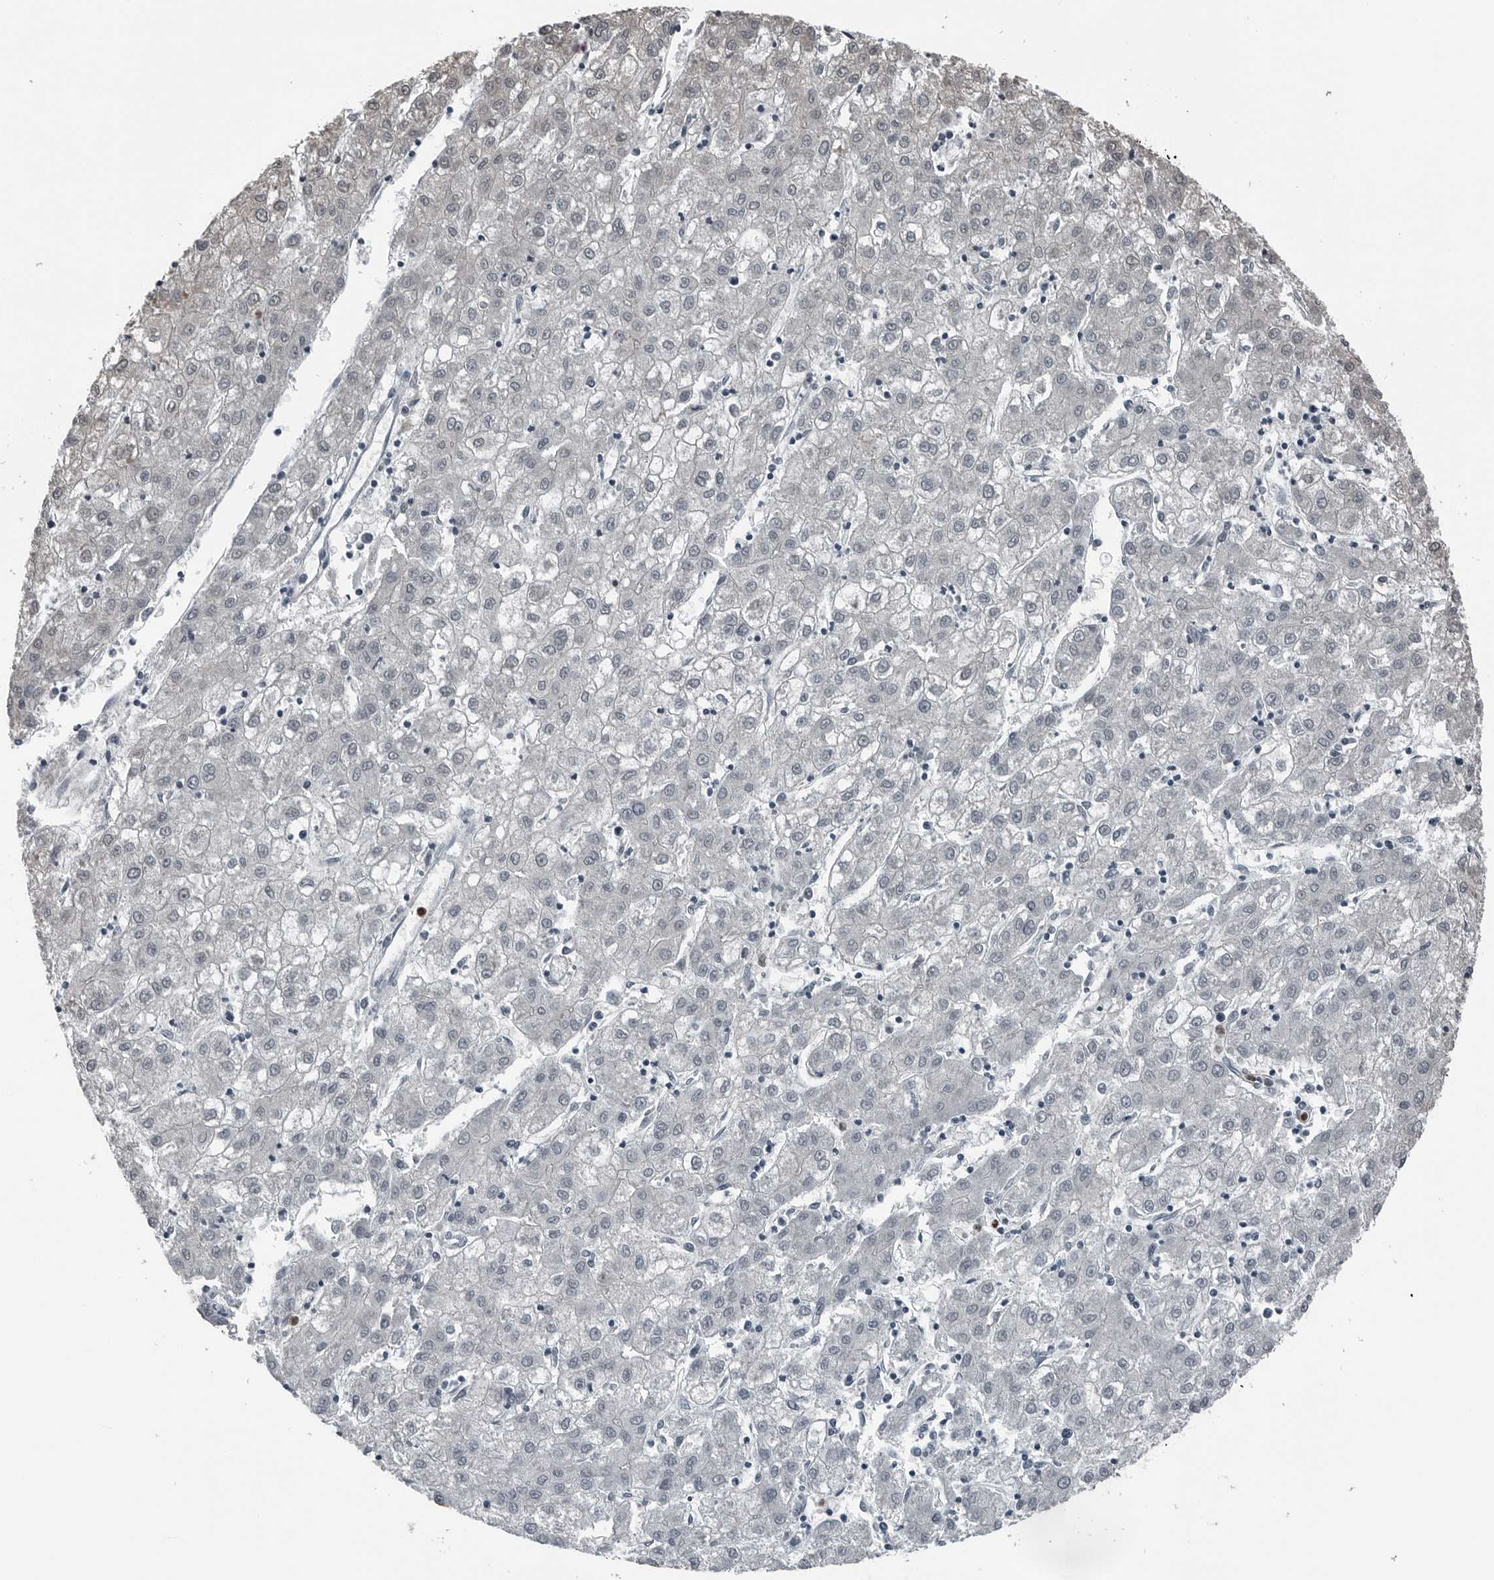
{"staining": {"intensity": "negative", "quantity": "none", "location": "none"}, "tissue": "liver cancer", "cell_type": "Tumor cells", "image_type": "cancer", "snomed": [{"axis": "morphology", "description": "Carcinoma, Hepatocellular, NOS"}, {"axis": "topography", "description": "Liver"}], "caption": "Human liver cancer stained for a protein using immunohistochemistry (IHC) reveals no expression in tumor cells.", "gene": "AKR1A1", "patient": {"sex": "male", "age": 72}}